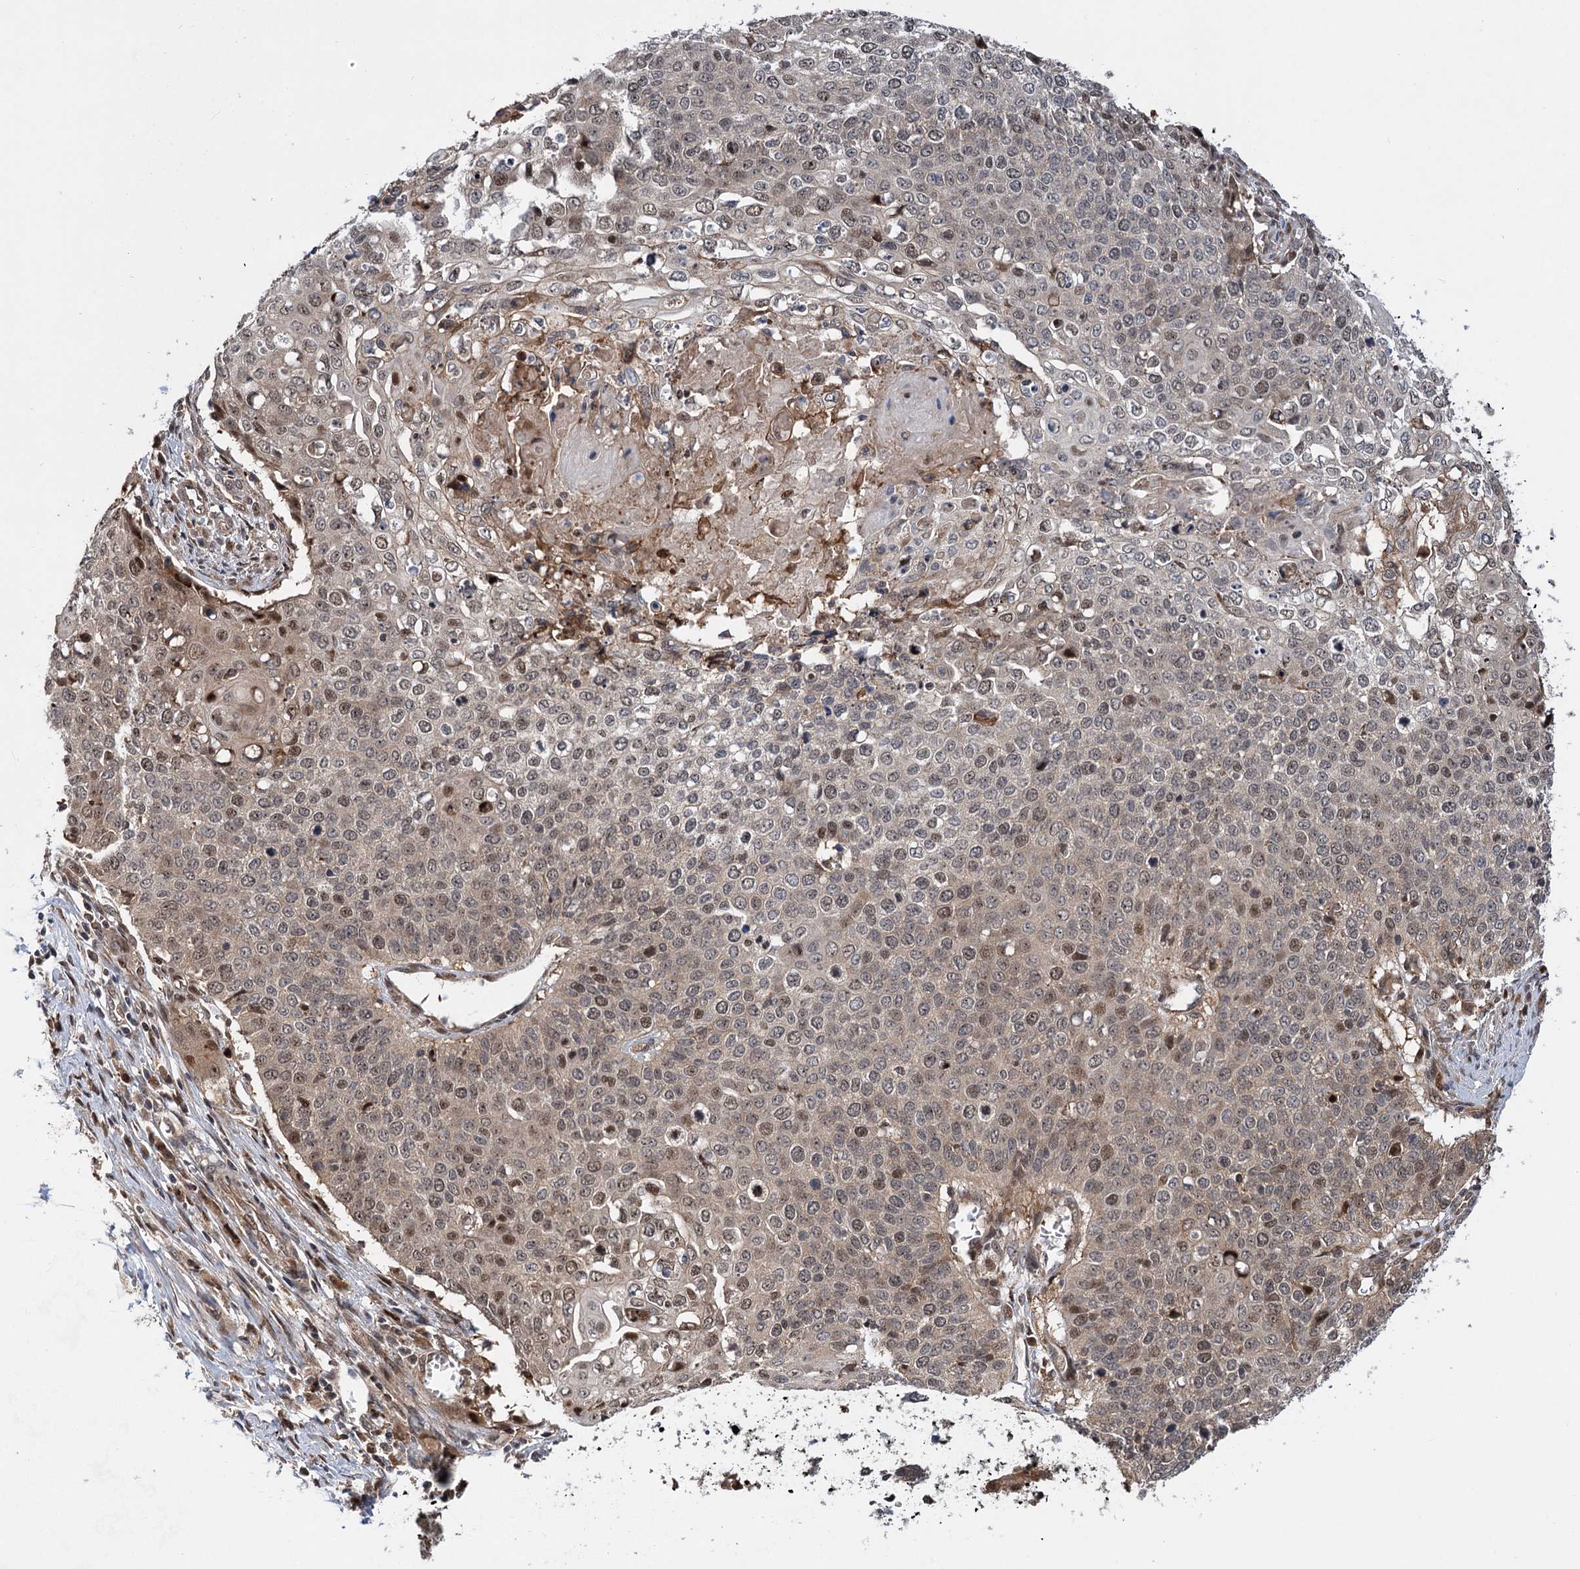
{"staining": {"intensity": "weak", "quantity": "25%-75%", "location": "nuclear"}, "tissue": "cervical cancer", "cell_type": "Tumor cells", "image_type": "cancer", "snomed": [{"axis": "morphology", "description": "Squamous cell carcinoma, NOS"}, {"axis": "topography", "description": "Cervix"}], "caption": "Cervical squamous cell carcinoma was stained to show a protein in brown. There is low levels of weak nuclear positivity in approximately 25%-75% of tumor cells. Nuclei are stained in blue.", "gene": "GPBP1", "patient": {"sex": "female", "age": 39}}